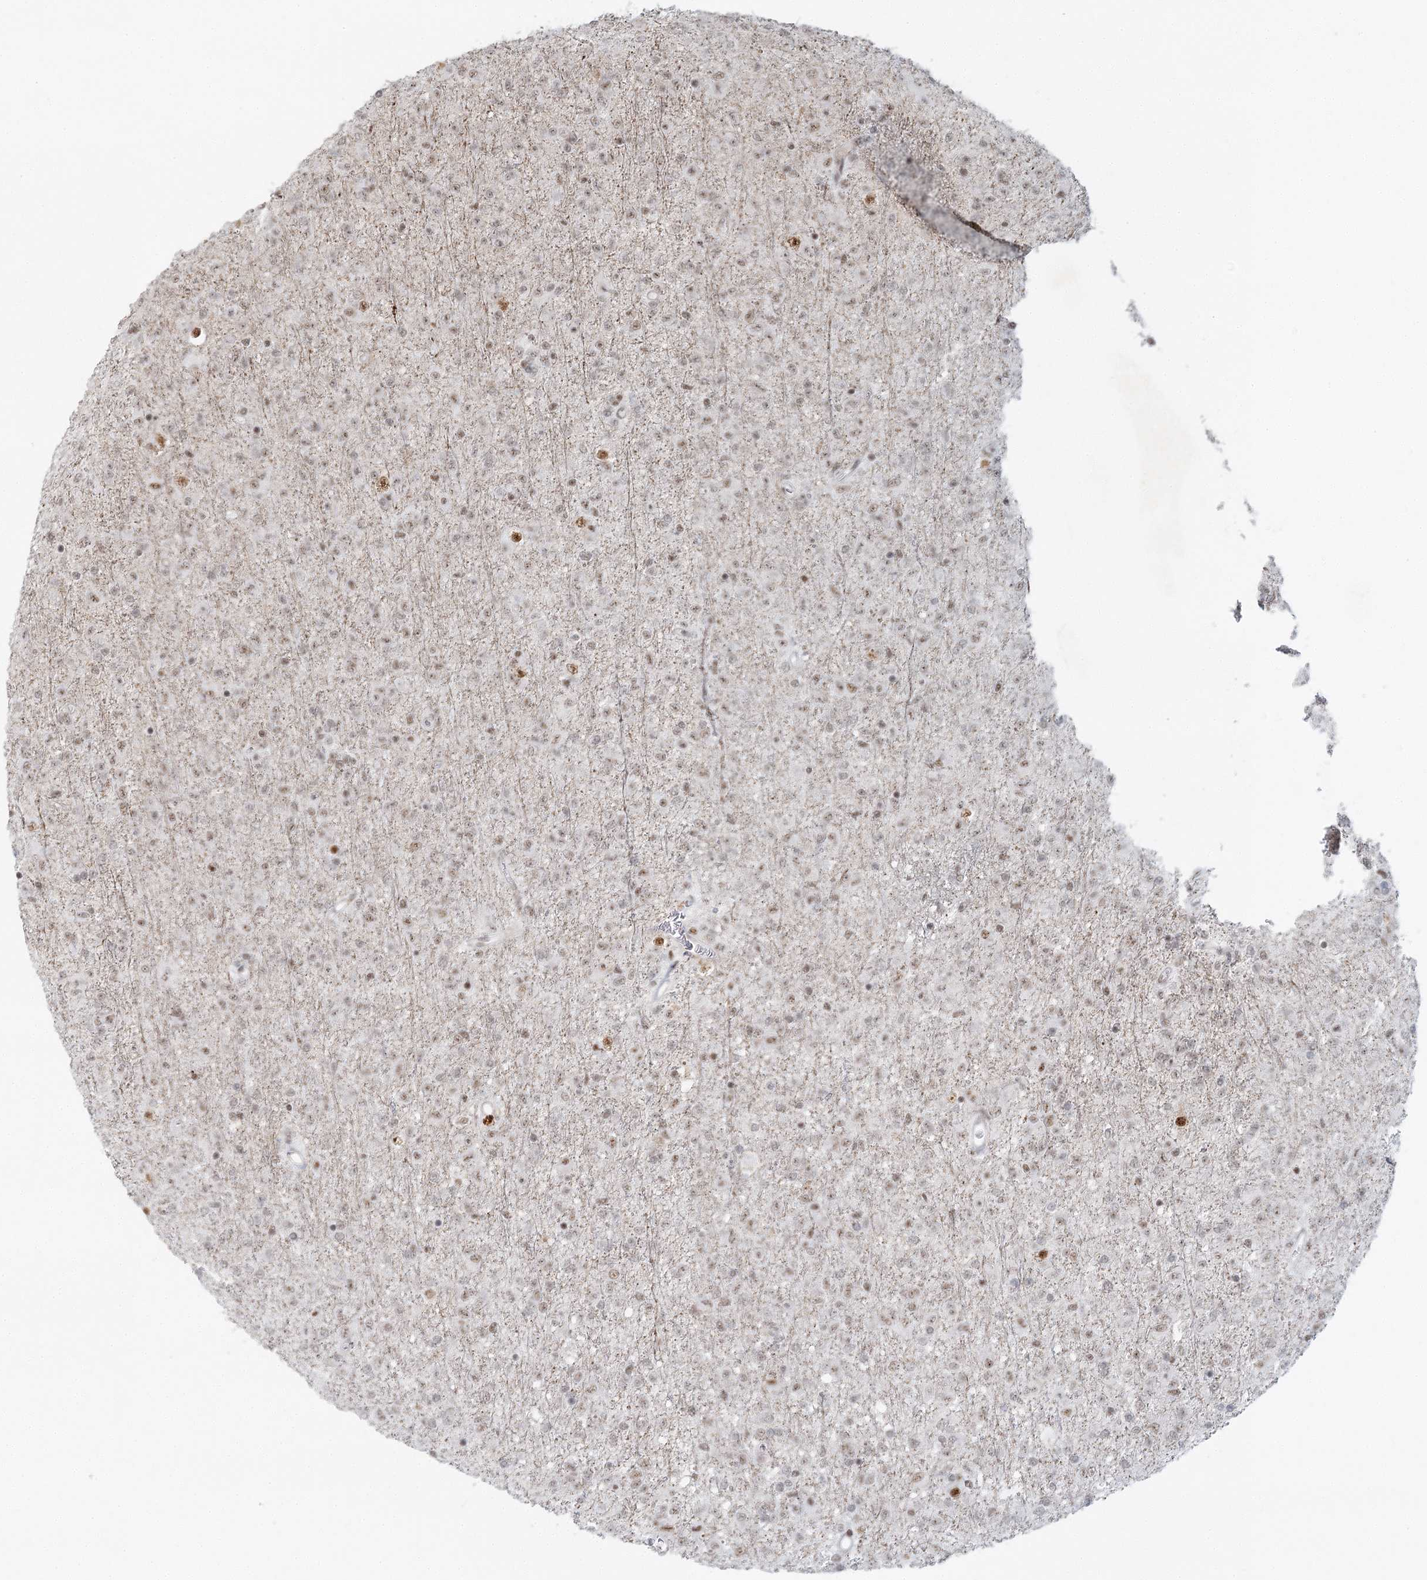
{"staining": {"intensity": "moderate", "quantity": "<25%", "location": "nuclear"}, "tissue": "glioma", "cell_type": "Tumor cells", "image_type": "cancer", "snomed": [{"axis": "morphology", "description": "Glioma, malignant, Low grade"}, {"axis": "topography", "description": "Brain"}], "caption": "IHC of human glioma reveals low levels of moderate nuclear positivity in about <25% of tumor cells.", "gene": "U2SURP", "patient": {"sex": "male", "age": 65}}